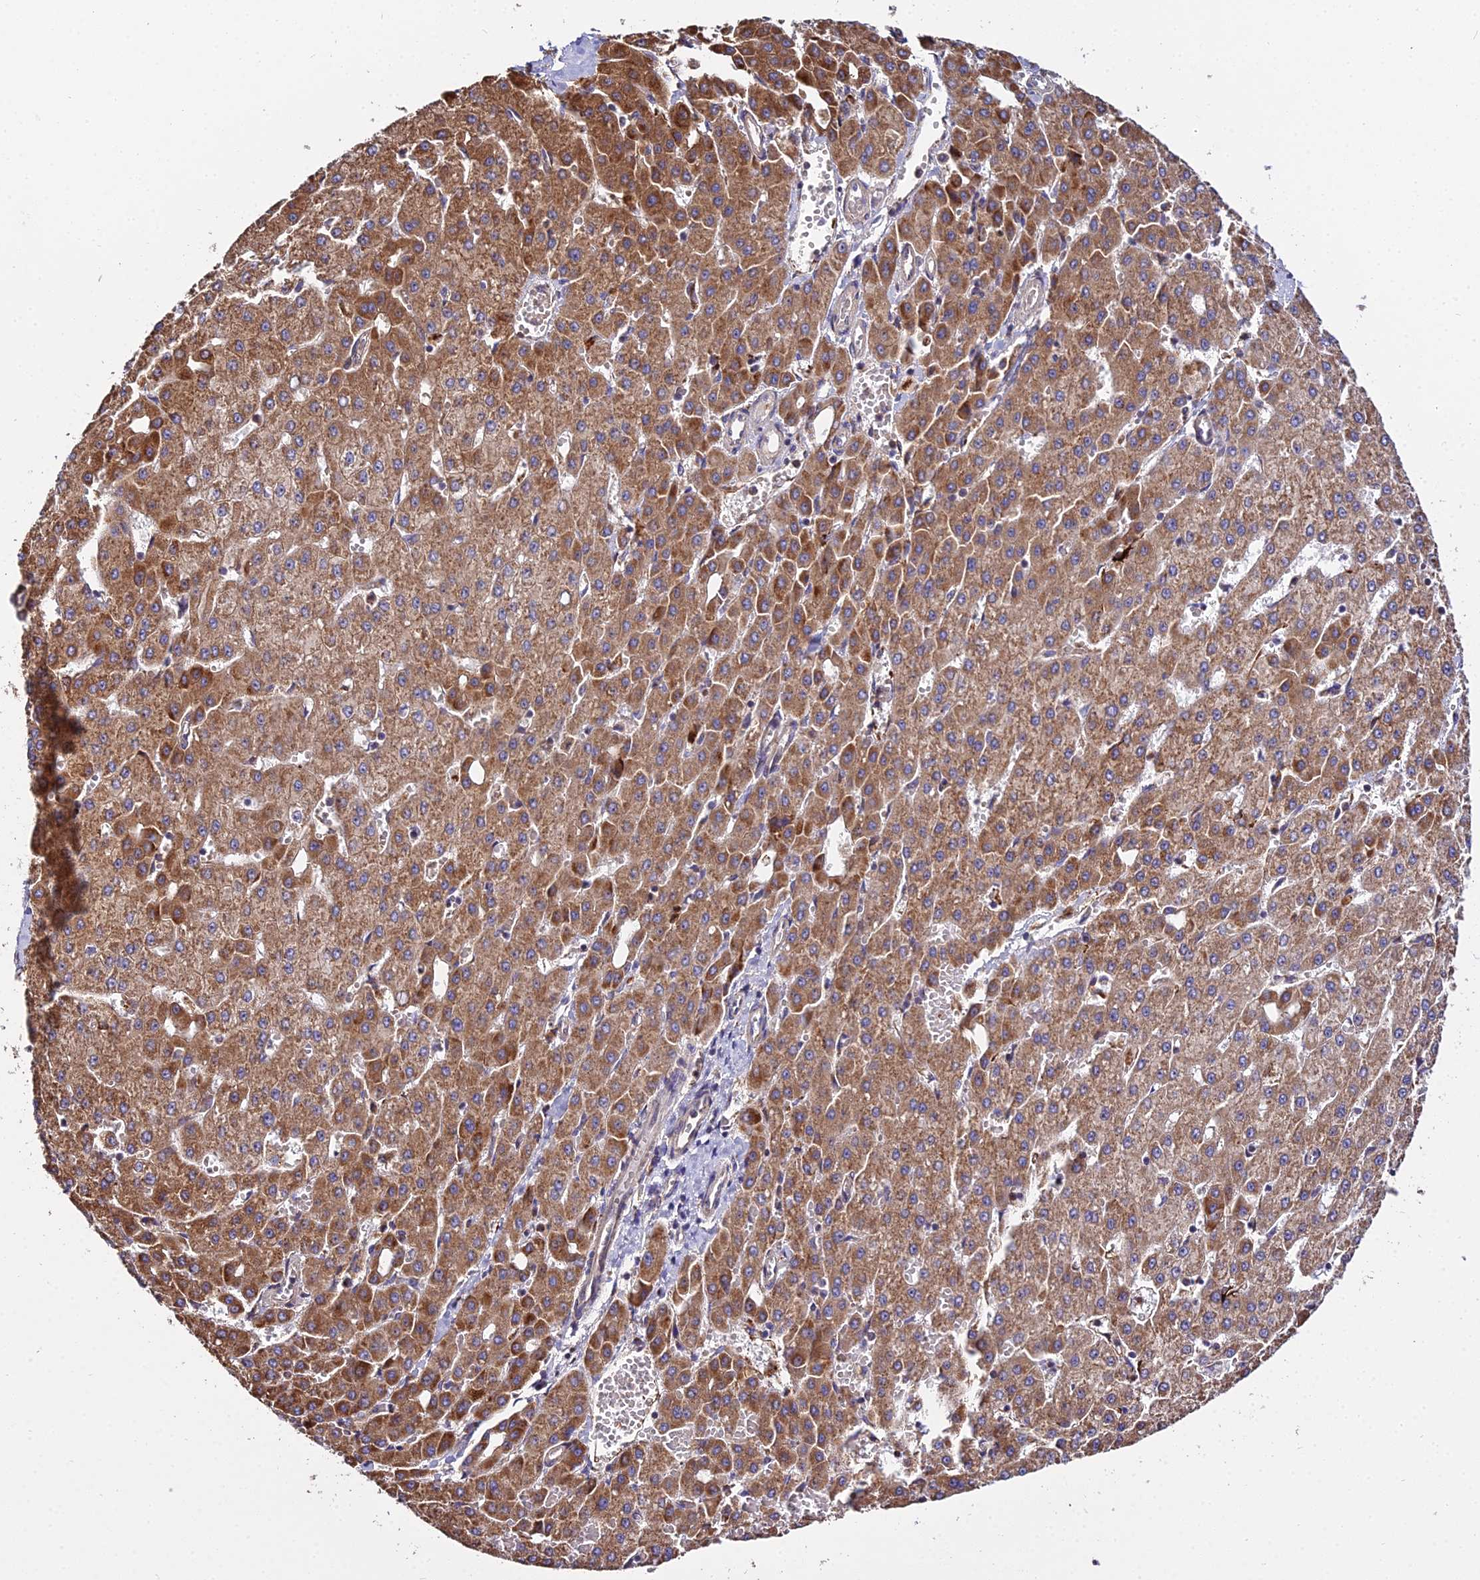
{"staining": {"intensity": "strong", "quantity": ">75%", "location": "cytoplasmic/membranous"}, "tissue": "liver cancer", "cell_type": "Tumor cells", "image_type": "cancer", "snomed": [{"axis": "morphology", "description": "Carcinoma, Hepatocellular, NOS"}, {"axis": "topography", "description": "Liver"}], "caption": "The immunohistochemical stain labels strong cytoplasmic/membranous staining in tumor cells of liver cancer (hepatocellular carcinoma) tissue.", "gene": "PEX19", "patient": {"sex": "male", "age": 47}}